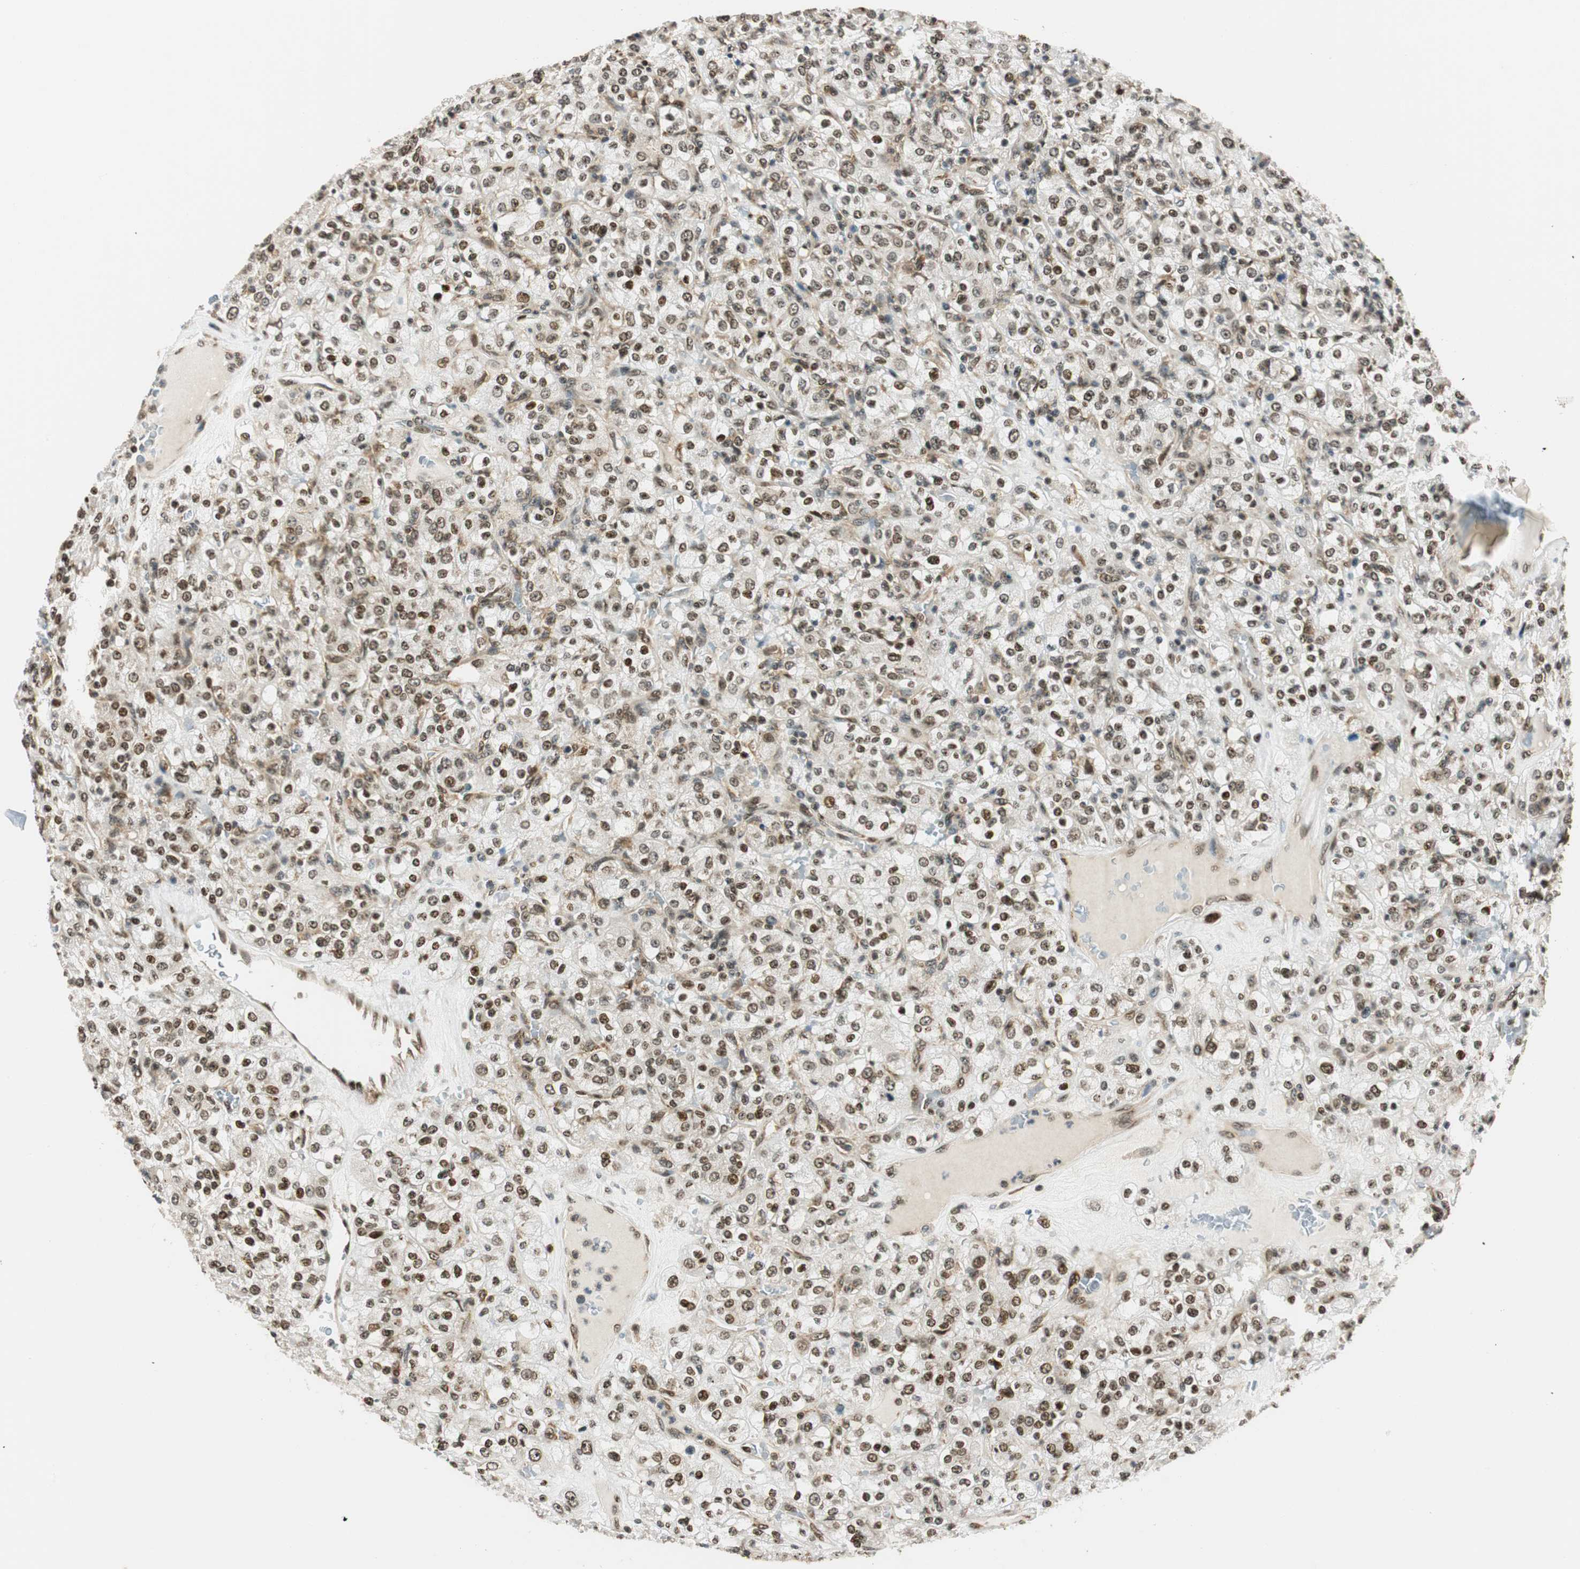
{"staining": {"intensity": "weak", "quantity": ">75%", "location": "nuclear"}, "tissue": "renal cancer", "cell_type": "Tumor cells", "image_type": "cancer", "snomed": [{"axis": "morphology", "description": "Normal tissue, NOS"}, {"axis": "morphology", "description": "Adenocarcinoma, NOS"}, {"axis": "topography", "description": "Kidney"}], "caption": "Immunohistochemistry histopathology image of human renal adenocarcinoma stained for a protein (brown), which displays low levels of weak nuclear expression in approximately >75% of tumor cells.", "gene": "RING1", "patient": {"sex": "female", "age": 72}}